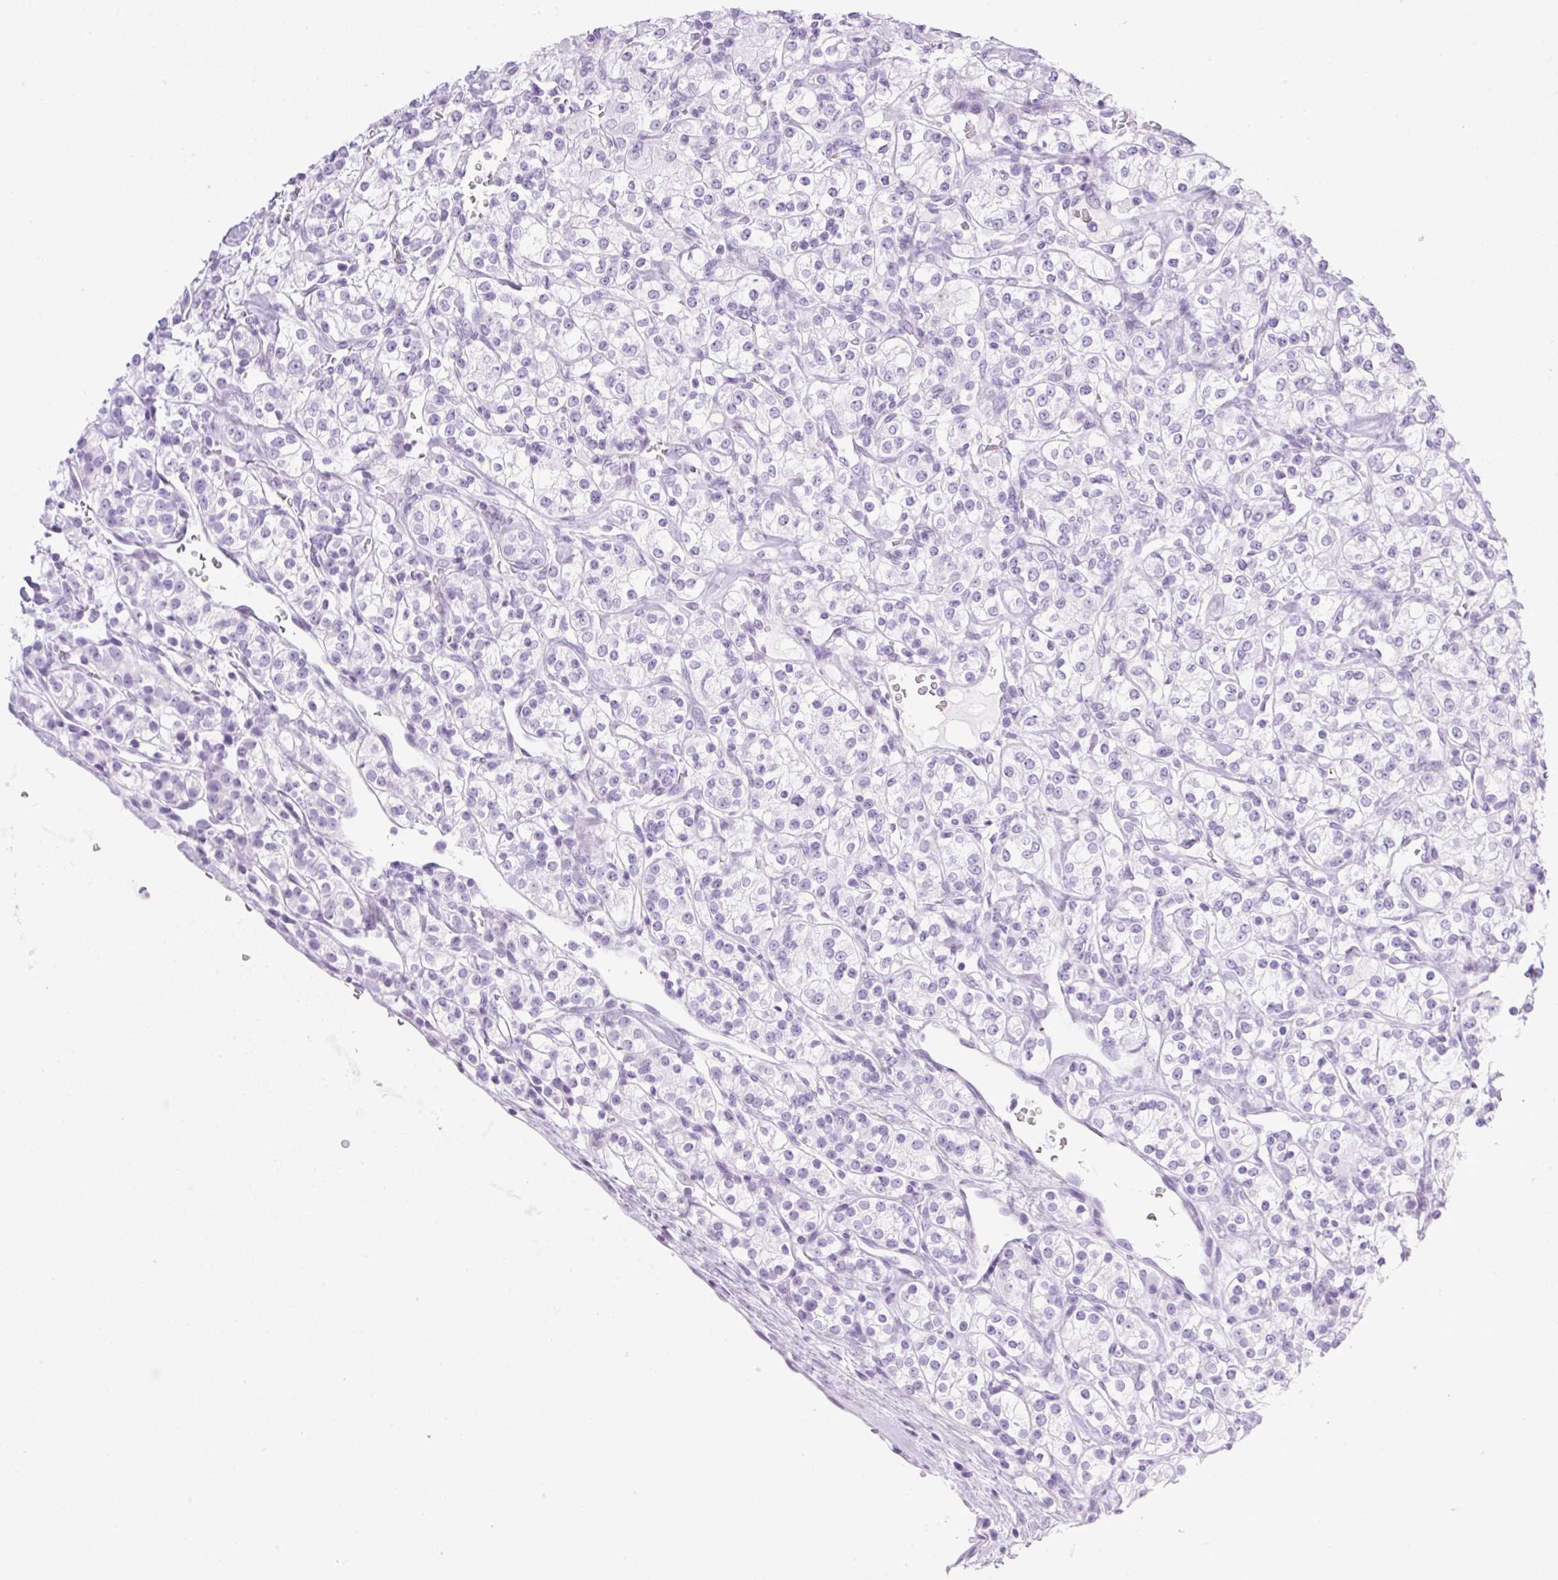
{"staining": {"intensity": "negative", "quantity": "none", "location": "none"}, "tissue": "renal cancer", "cell_type": "Tumor cells", "image_type": "cancer", "snomed": [{"axis": "morphology", "description": "Adenocarcinoma, NOS"}, {"axis": "topography", "description": "Kidney"}], "caption": "Immunohistochemistry photomicrograph of adenocarcinoma (renal) stained for a protein (brown), which exhibits no expression in tumor cells. Brightfield microscopy of immunohistochemistry stained with DAB (brown) and hematoxylin (blue), captured at high magnification.", "gene": "SPRR4", "patient": {"sex": "male", "age": 77}}